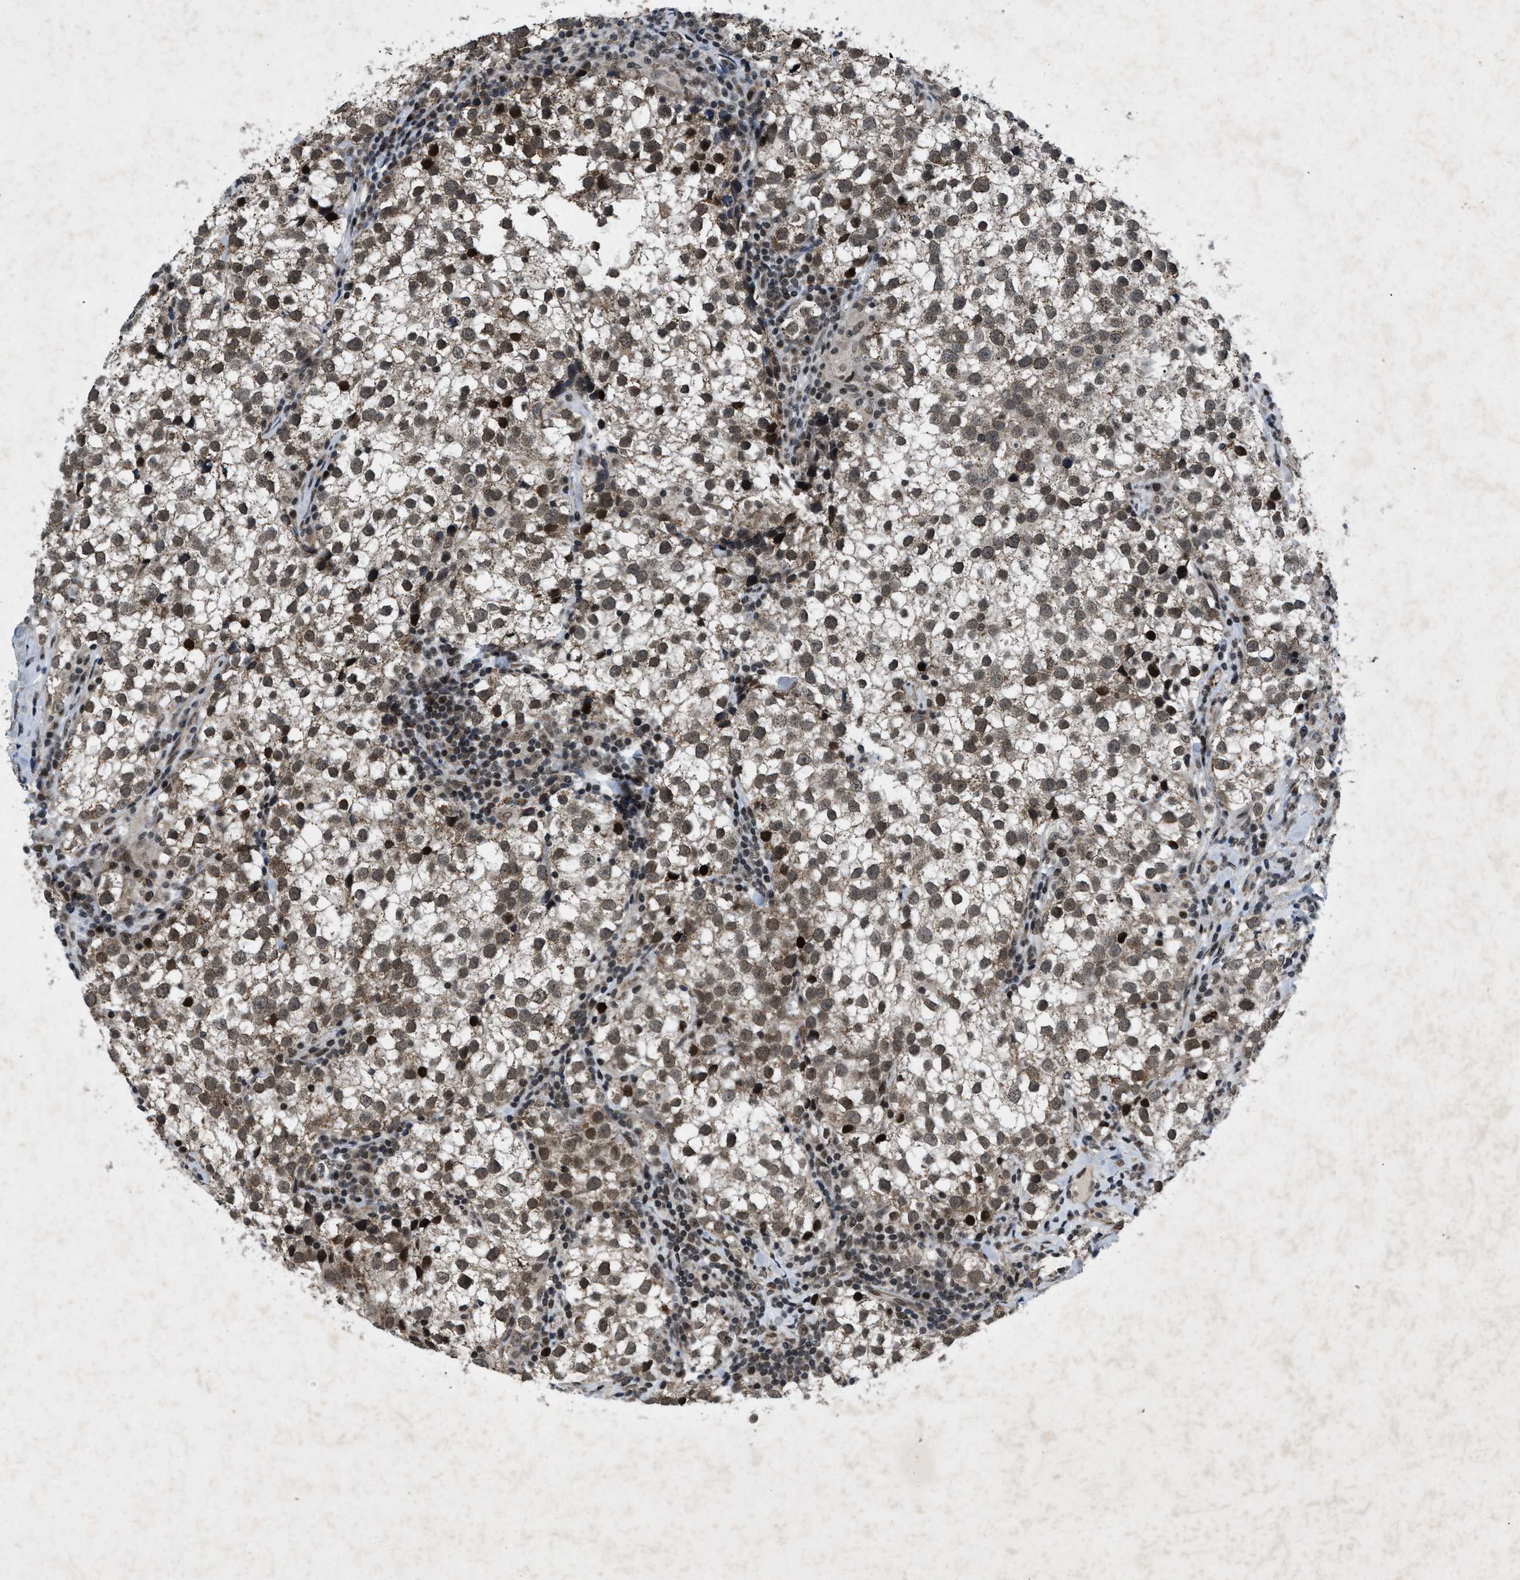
{"staining": {"intensity": "moderate", "quantity": ">75%", "location": "nuclear"}, "tissue": "testis cancer", "cell_type": "Tumor cells", "image_type": "cancer", "snomed": [{"axis": "morphology", "description": "Seminoma, NOS"}, {"axis": "morphology", "description": "Carcinoma, Embryonal, NOS"}, {"axis": "topography", "description": "Testis"}], "caption": "Testis embryonal carcinoma stained with immunohistochemistry demonstrates moderate nuclear staining in about >75% of tumor cells.", "gene": "ZNHIT1", "patient": {"sex": "male", "age": 36}}